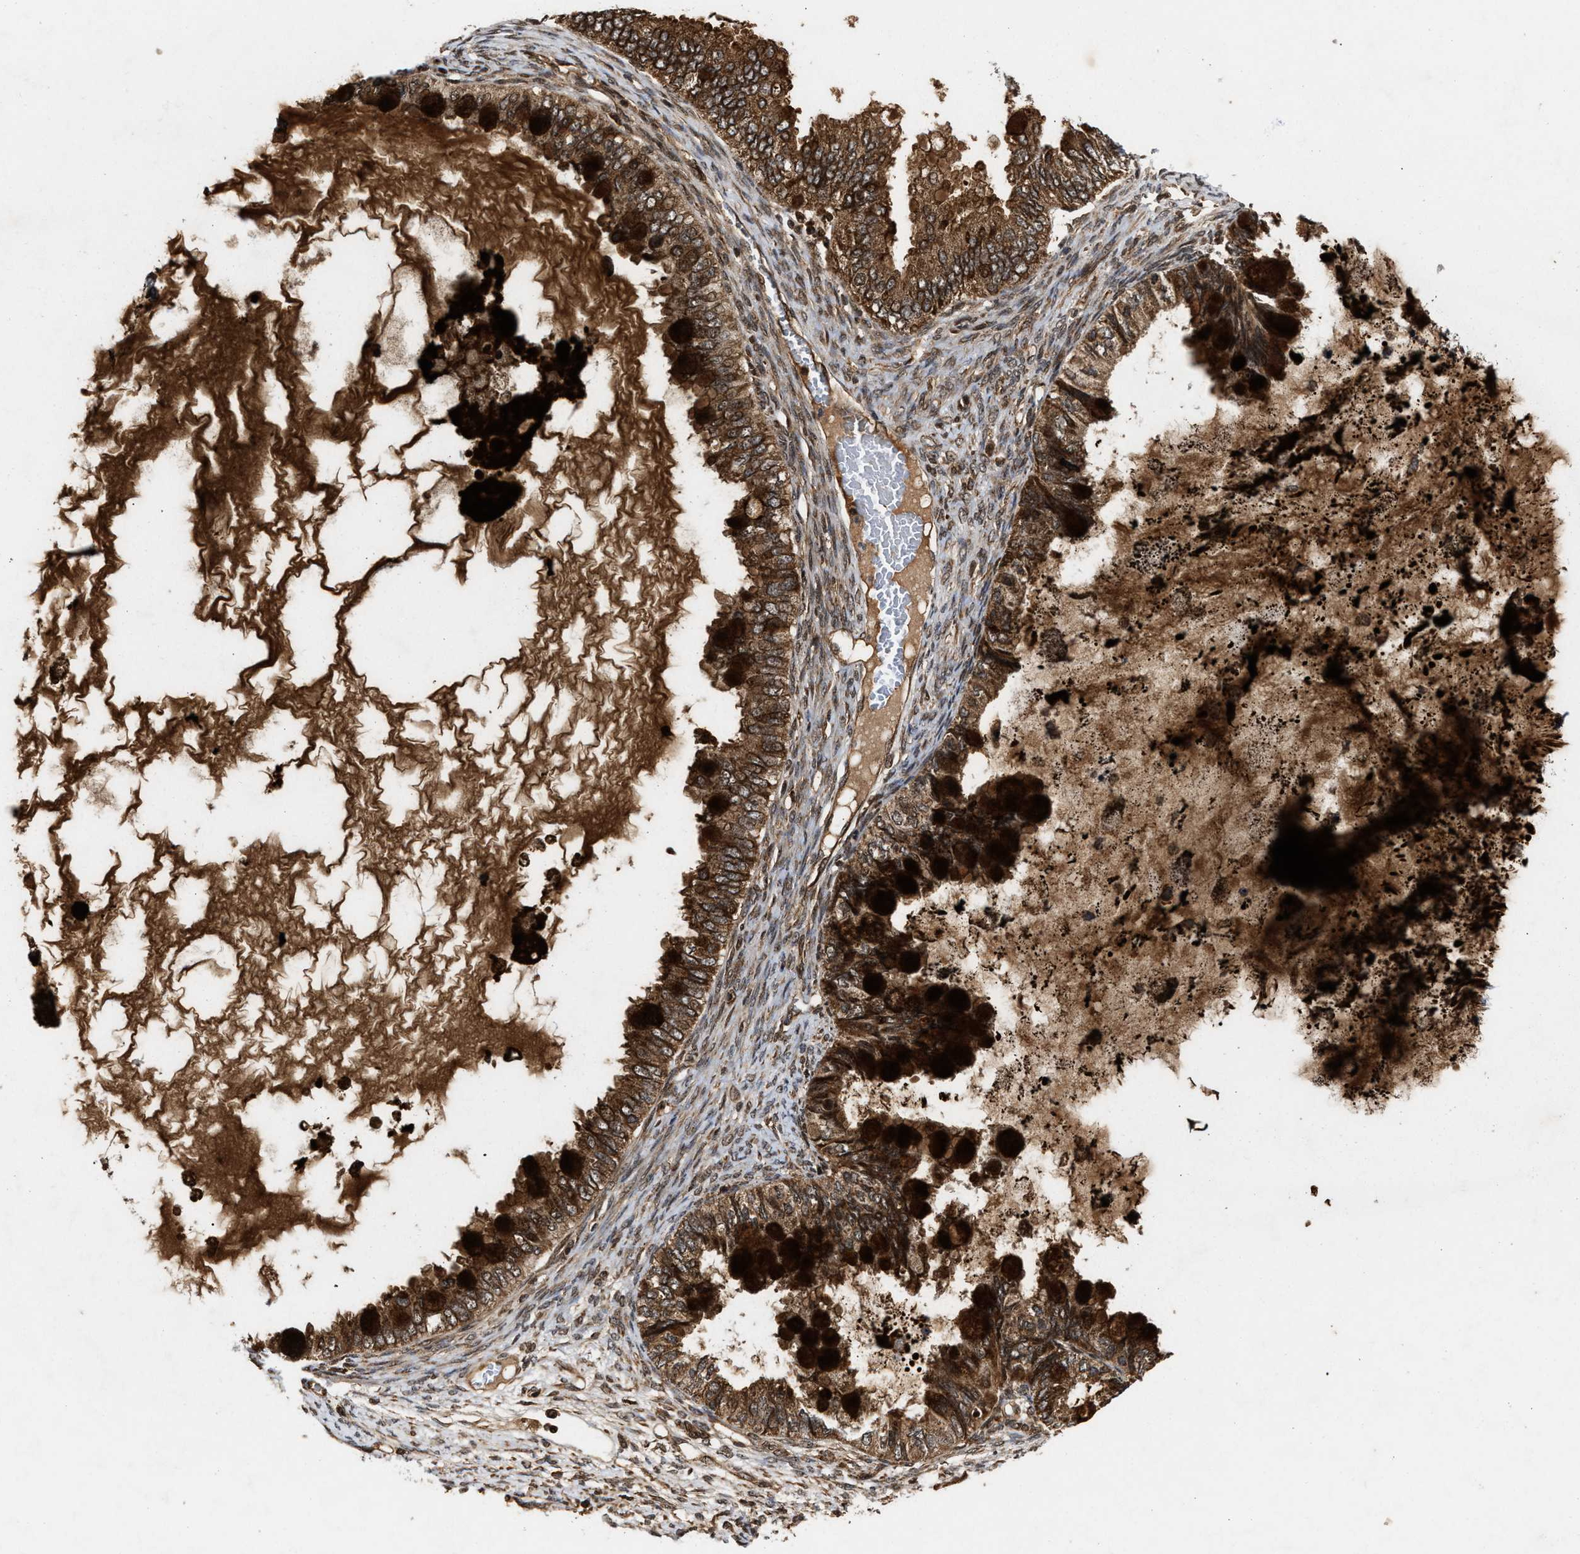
{"staining": {"intensity": "strong", "quantity": ">75%", "location": "cytoplasmic/membranous"}, "tissue": "ovarian cancer", "cell_type": "Tumor cells", "image_type": "cancer", "snomed": [{"axis": "morphology", "description": "Cystadenocarcinoma, mucinous, NOS"}, {"axis": "topography", "description": "Ovary"}], "caption": "This histopathology image shows IHC staining of human mucinous cystadenocarcinoma (ovarian), with high strong cytoplasmic/membranous staining in about >75% of tumor cells.", "gene": "CFLAR", "patient": {"sex": "female", "age": 80}}